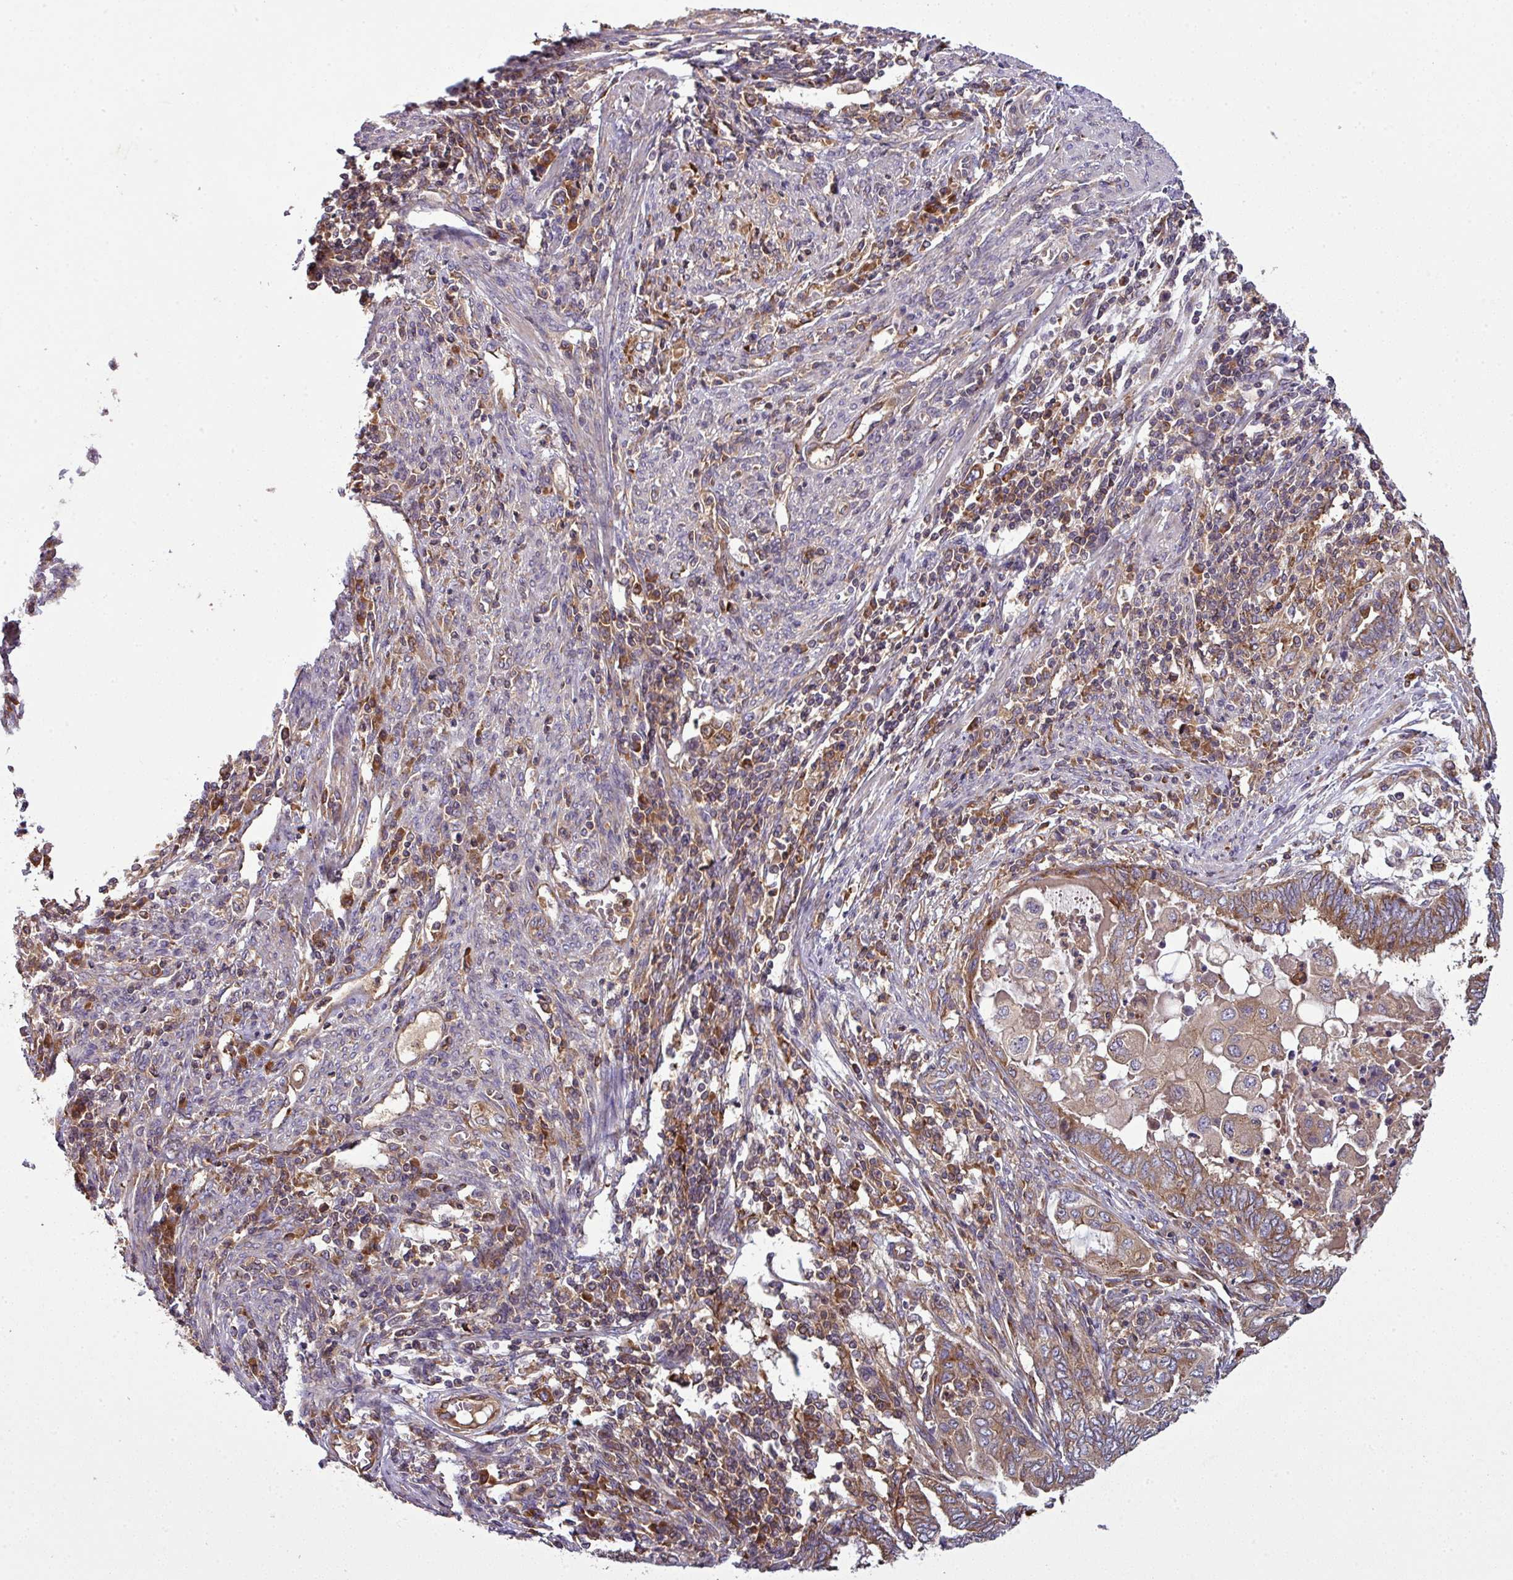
{"staining": {"intensity": "moderate", "quantity": ">75%", "location": "cytoplasmic/membranous"}, "tissue": "endometrial cancer", "cell_type": "Tumor cells", "image_type": "cancer", "snomed": [{"axis": "morphology", "description": "Adenocarcinoma, NOS"}, {"axis": "topography", "description": "Uterus"}, {"axis": "topography", "description": "Endometrium"}], "caption": "The photomicrograph displays a brown stain indicating the presence of a protein in the cytoplasmic/membranous of tumor cells in adenocarcinoma (endometrial).", "gene": "LRRC74B", "patient": {"sex": "female", "age": 70}}